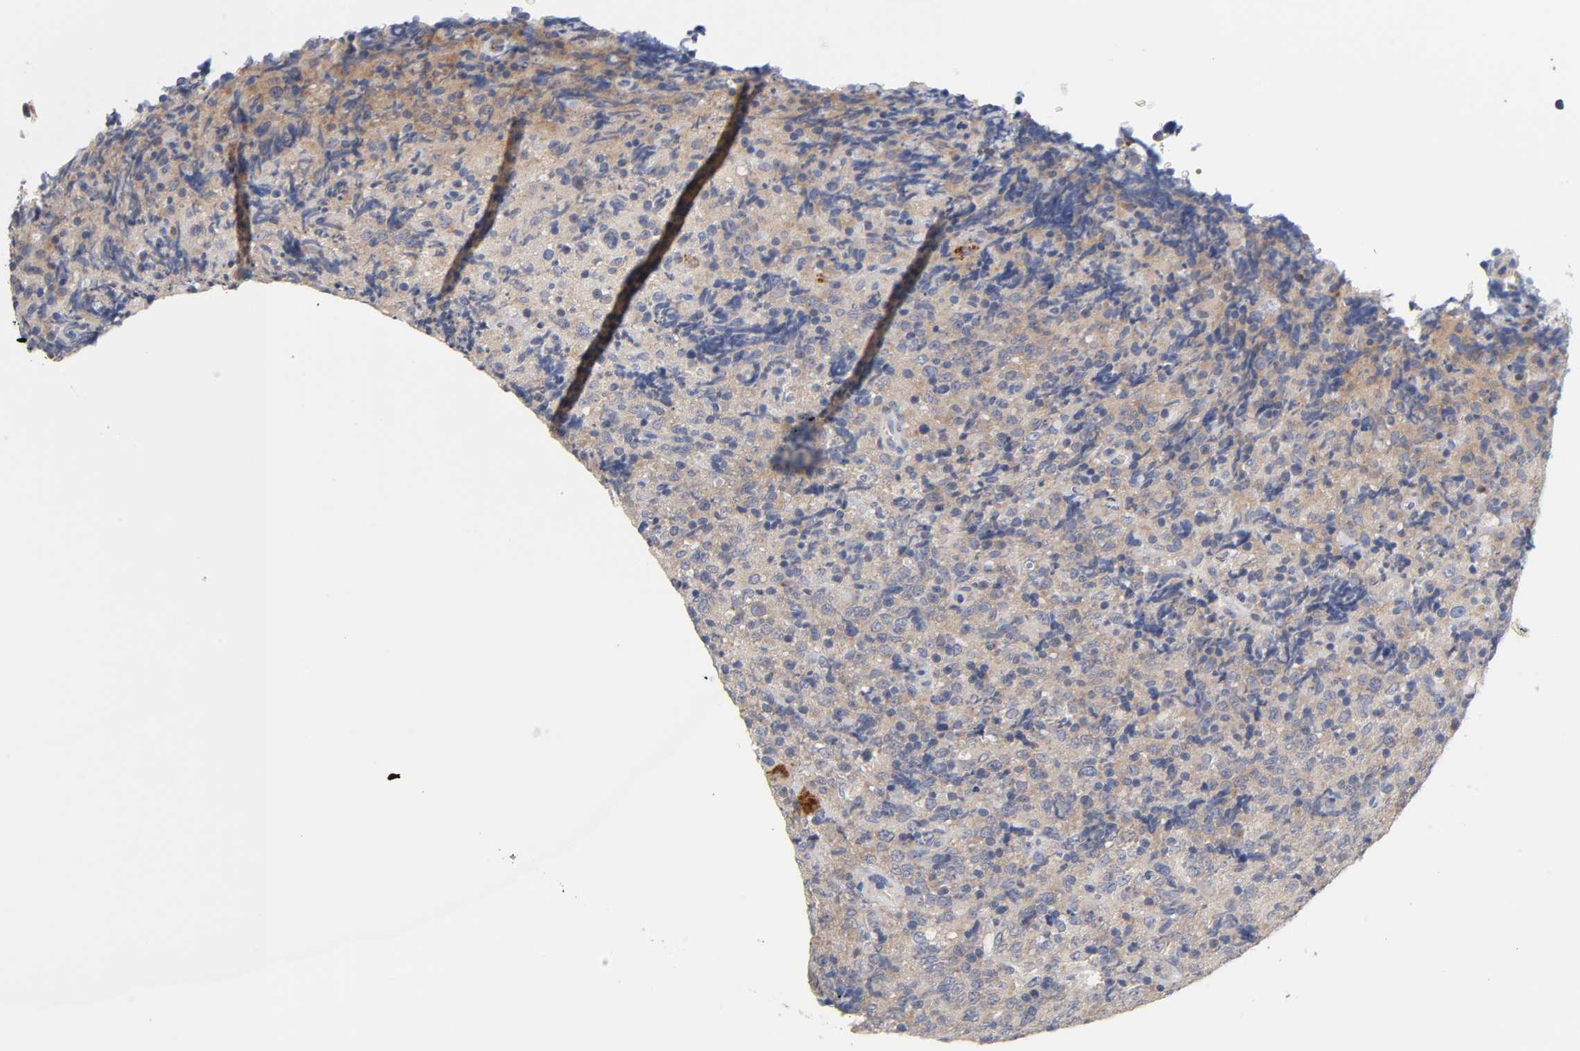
{"staining": {"intensity": "weak", "quantity": ">75%", "location": "cytoplasmic/membranous"}, "tissue": "lymphoma", "cell_type": "Tumor cells", "image_type": "cancer", "snomed": [{"axis": "morphology", "description": "Malignant lymphoma, non-Hodgkin's type, High grade"}, {"axis": "topography", "description": "Tonsil"}], "caption": "High-grade malignant lymphoma, non-Hodgkin's type was stained to show a protein in brown. There is low levels of weak cytoplasmic/membranous positivity in approximately >75% of tumor cells.", "gene": "C17orf75", "patient": {"sex": "female", "age": 36}}